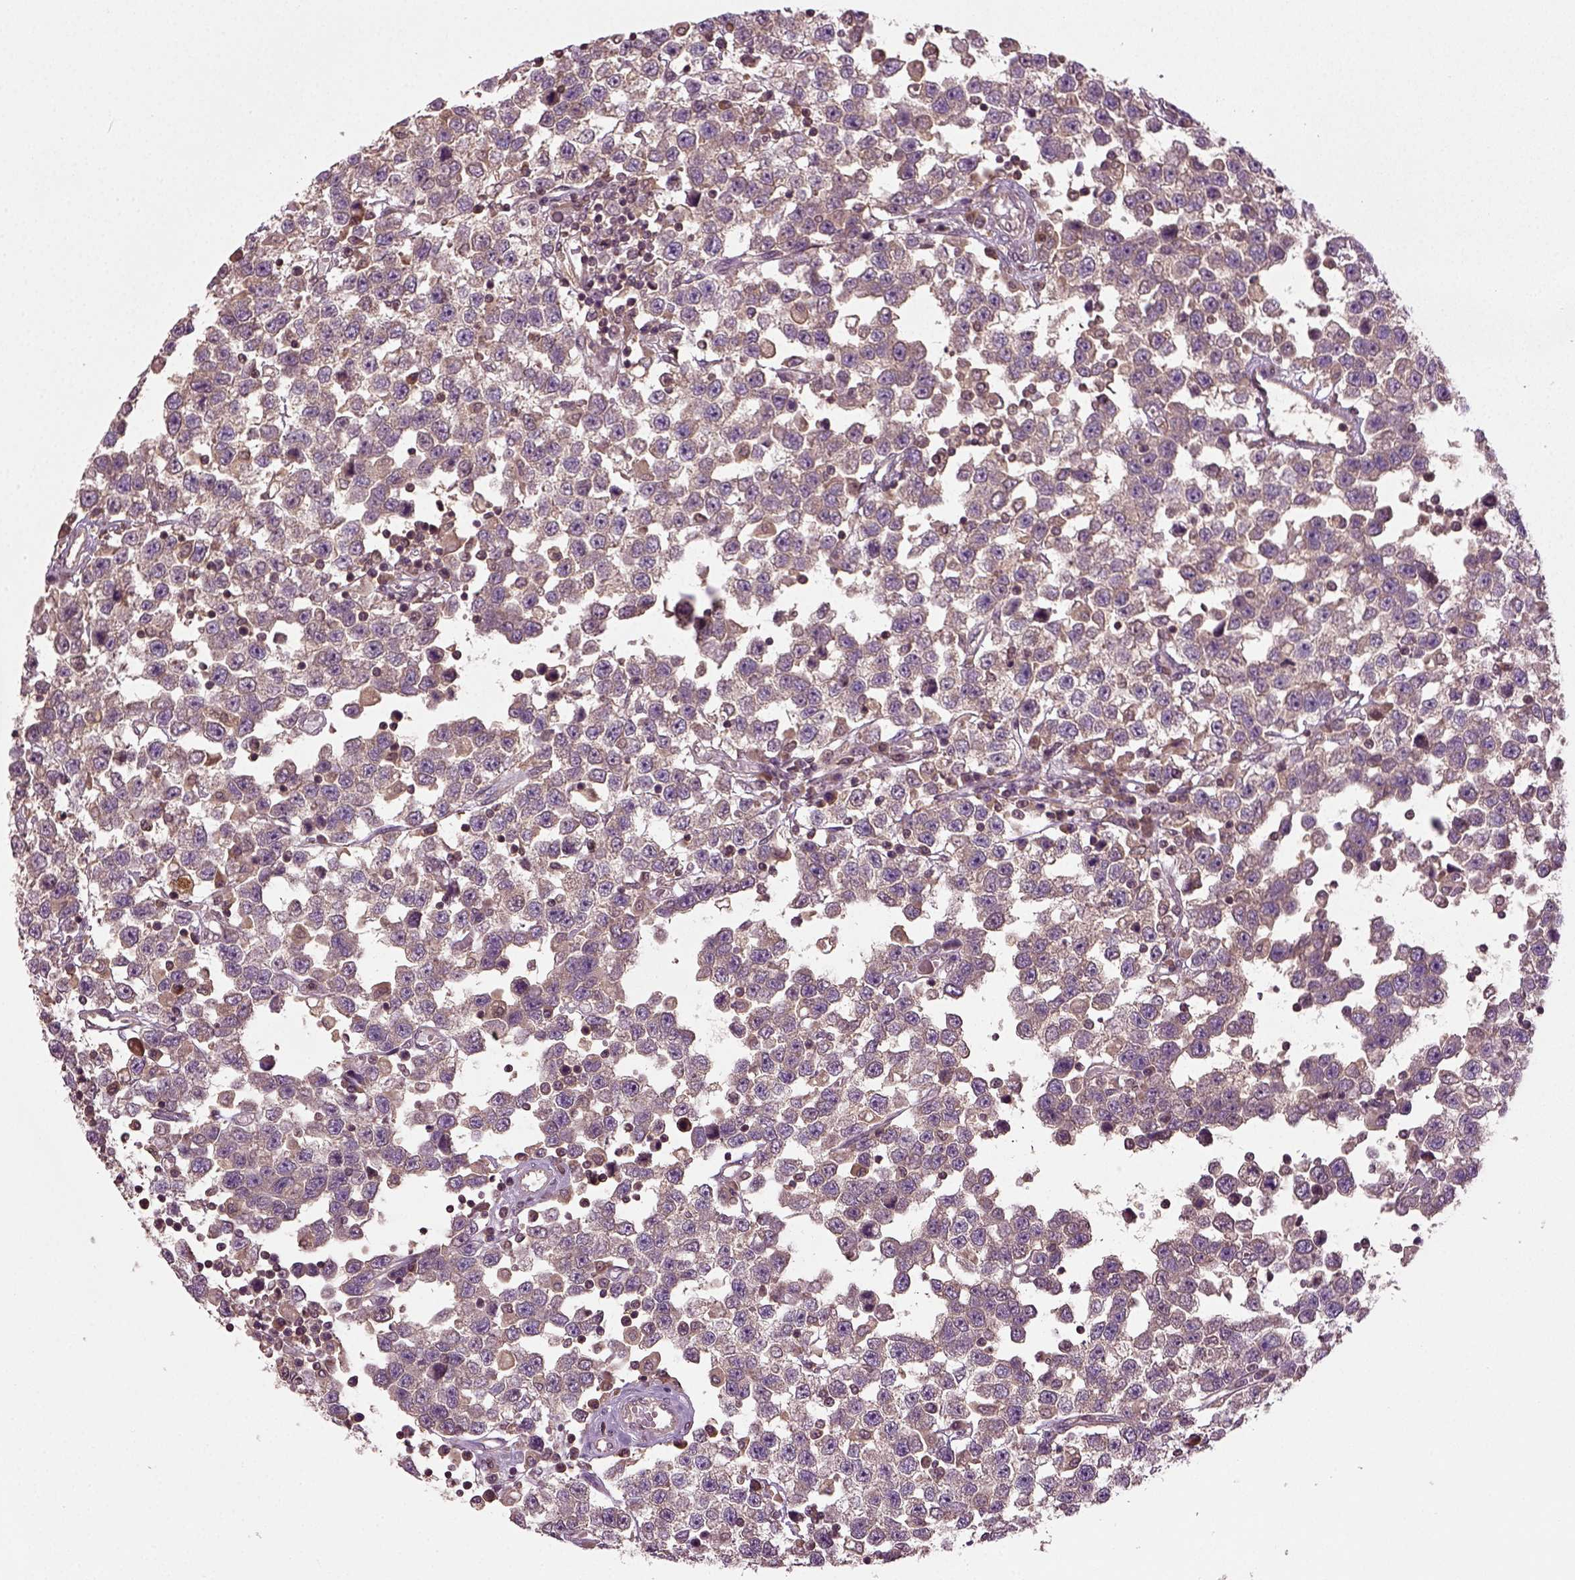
{"staining": {"intensity": "weak", "quantity": "25%-75%", "location": "cytoplasmic/membranous"}, "tissue": "testis cancer", "cell_type": "Tumor cells", "image_type": "cancer", "snomed": [{"axis": "morphology", "description": "Seminoma, NOS"}, {"axis": "topography", "description": "Testis"}], "caption": "Immunohistochemistry photomicrograph of neoplastic tissue: testis cancer (seminoma) stained using immunohistochemistry (IHC) exhibits low levels of weak protein expression localized specifically in the cytoplasmic/membranous of tumor cells, appearing as a cytoplasmic/membranous brown color.", "gene": "ERV3-1", "patient": {"sex": "male", "age": 34}}